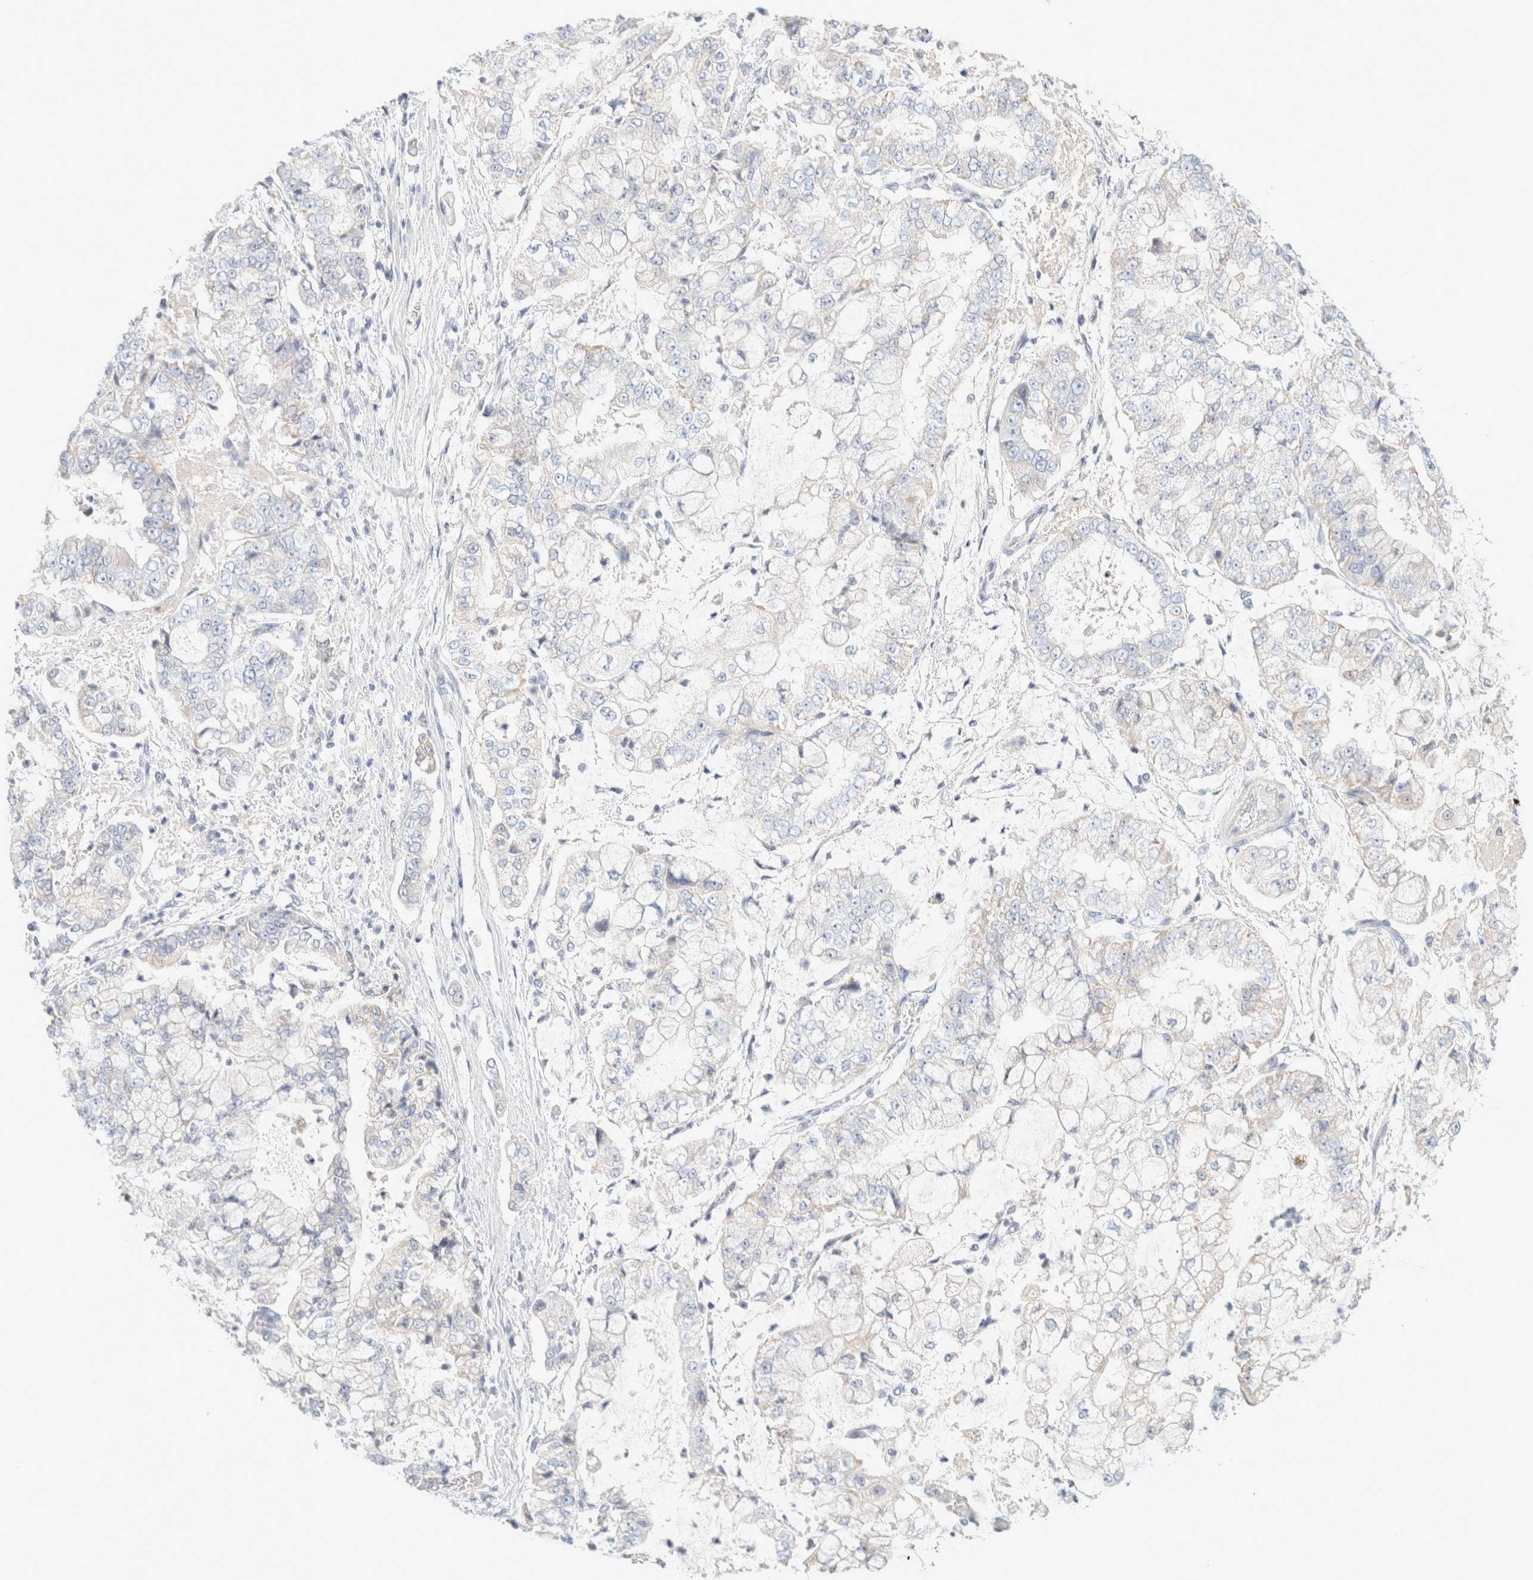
{"staining": {"intensity": "negative", "quantity": "none", "location": "none"}, "tissue": "stomach cancer", "cell_type": "Tumor cells", "image_type": "cancer", "snomed": [{"axis": "morphology", "description": "Adenocarcinoma, NOS"}, {"axis": "topography", "description": "Stomach"}], "caption": "Photomicrograph shows no significant protein staining in tumor cells of stomach cancer (adenocarcinoma). (DAB (3,3'-diaminobenzidine) immunohistochemistry (IHC), high magnification).", "gene": "HEXD", "patient": {"sex": "male", "age": 76}}